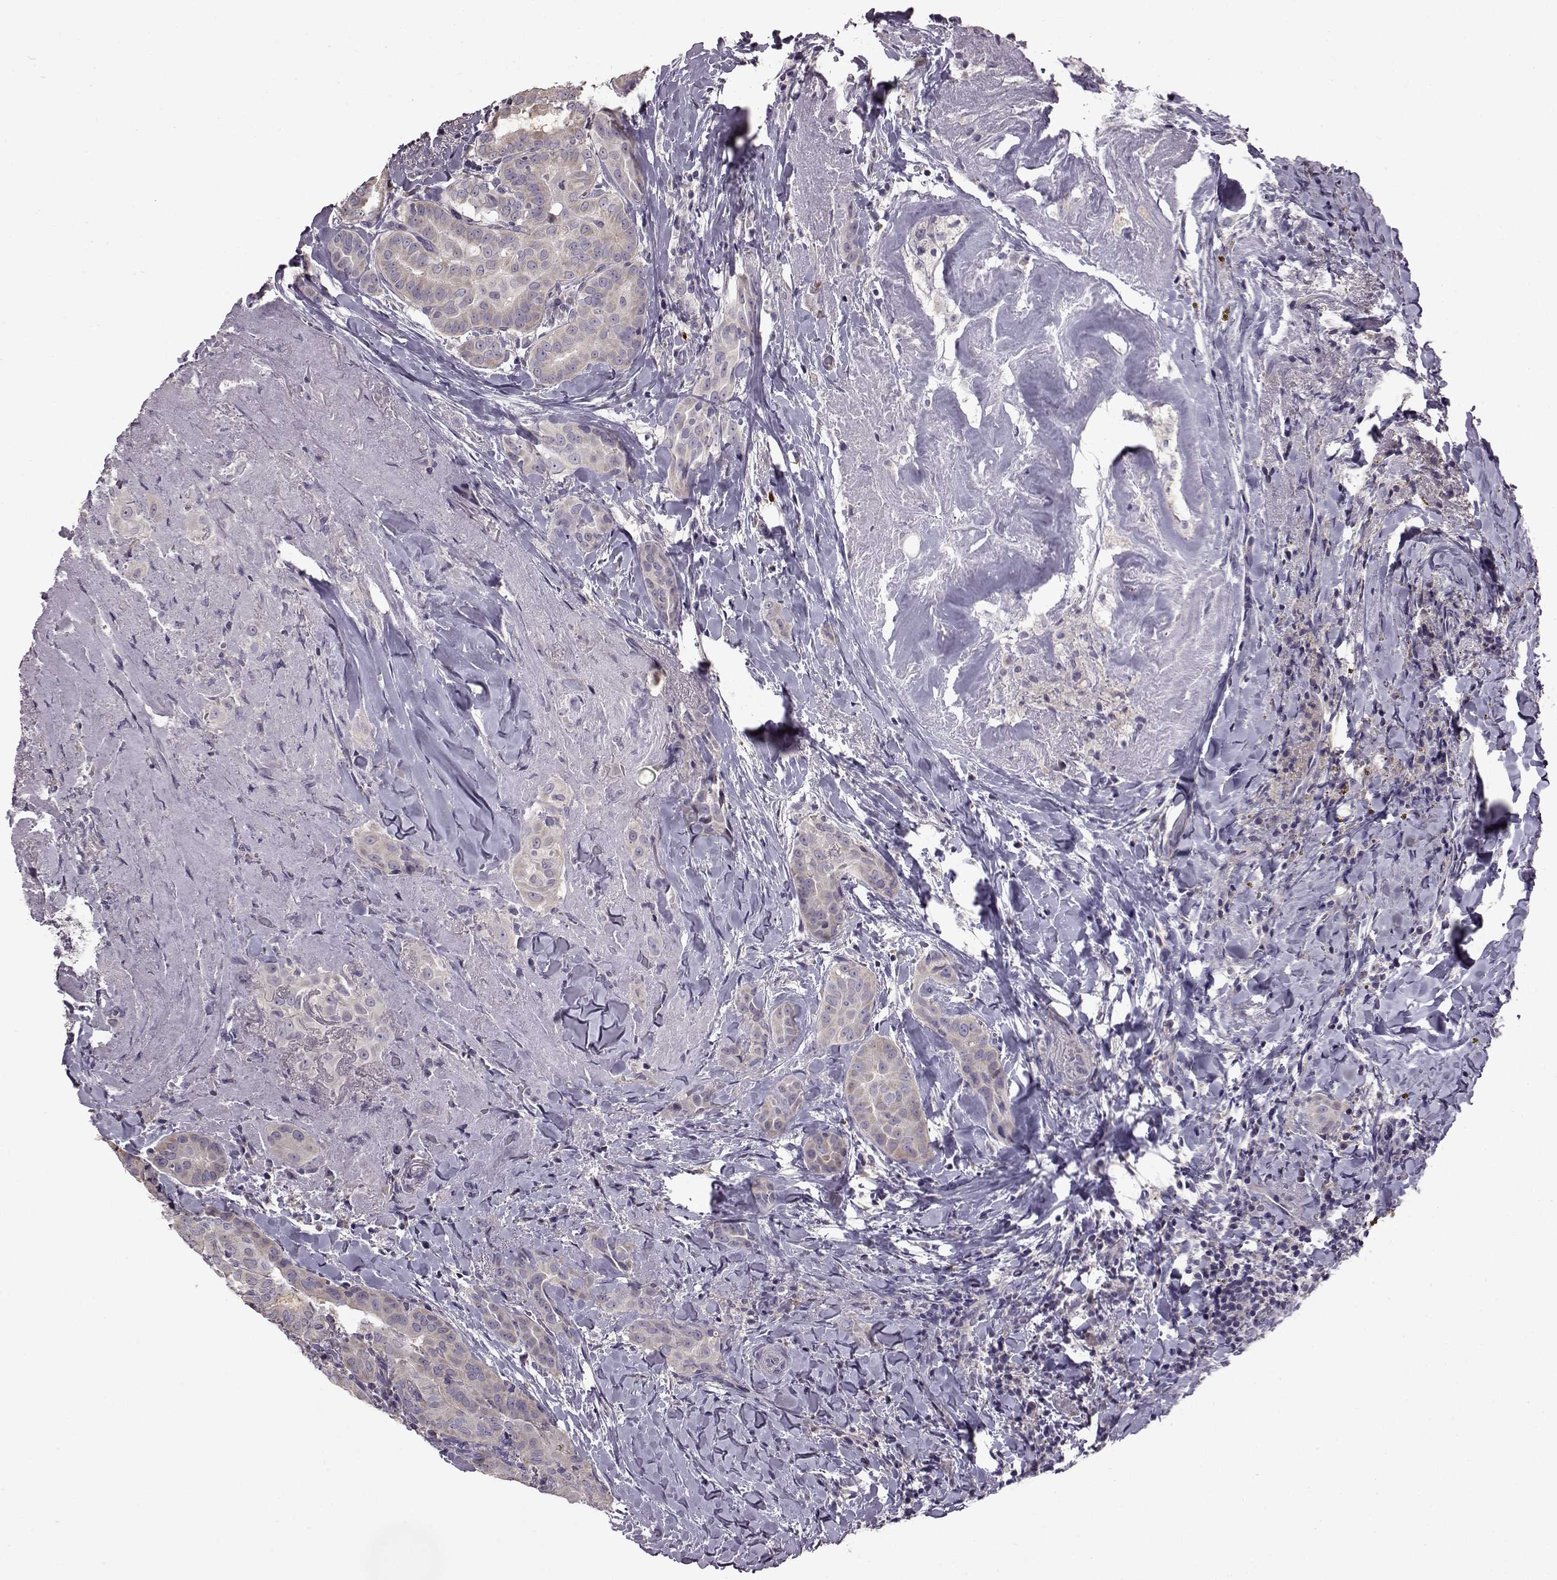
{"staining": {"intensity": "negative", "quantity": "none", "location": "none"}, "tissue": "thyroid cancer", "cell_type": "Tumor cells", "image_type": "cancer", "snomed": [{"axis": "morphology", "description": "Papillary adenocarcinoma, NOS"}, {"axis": "morphology", "description": "Papillary adenoma metastatic"}, {"axis": "topography", "description": "Thyroid gland"}], "caption": "The histopathology image reveals no significant expression in tumor cells of thyroid cancer (papillary adenocarcinoma). (IHC, brightfield microscopy, high magnification).", "gene": "ADGRG2", "patient": {"sex": "female", "age": 50}}